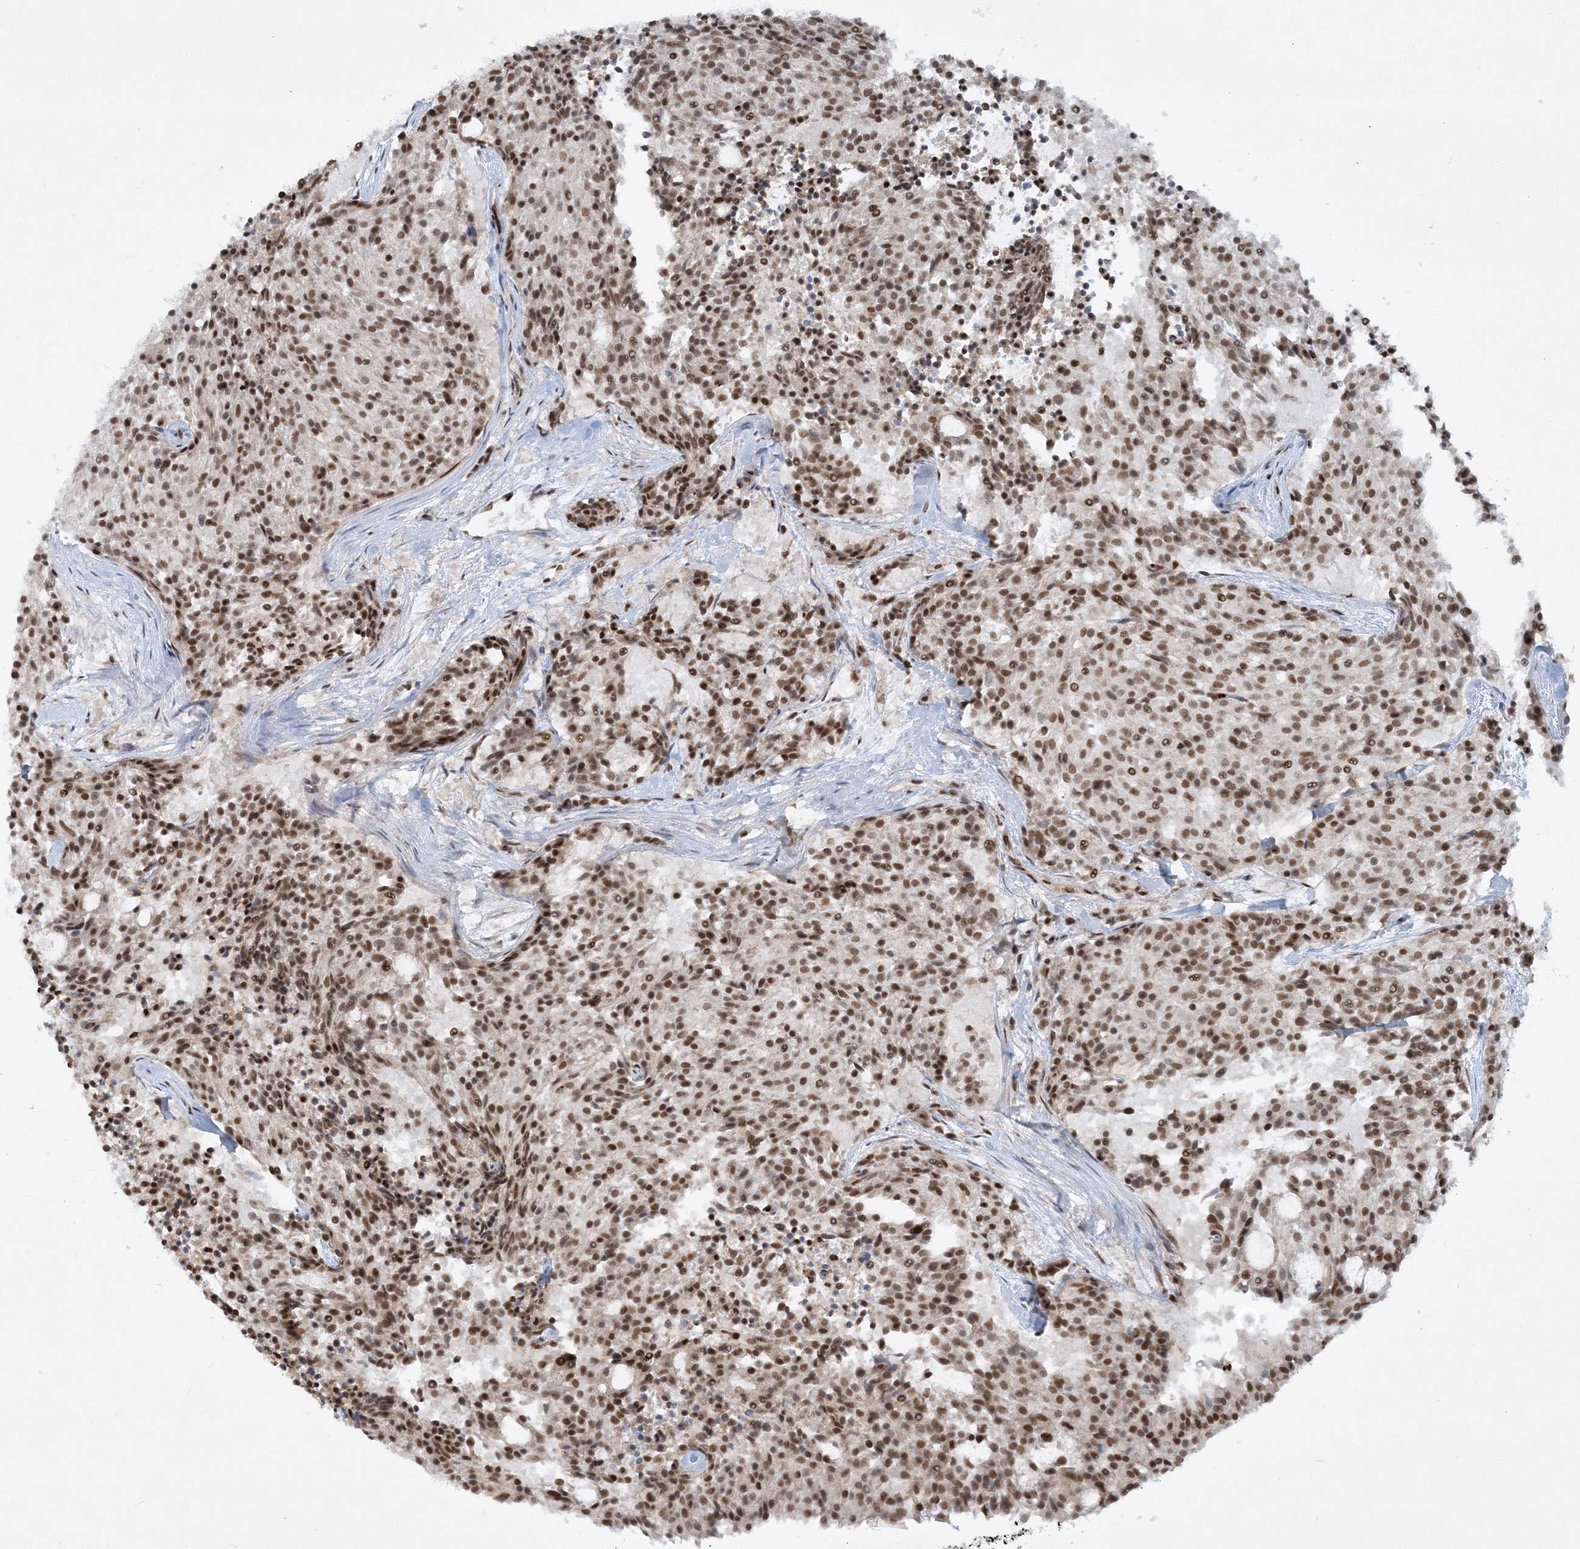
{"staining": {"intensity": "moderate", "quantity": ">75%", "location": "nuclear"}, "tissue": "carcinoid", "cell_type": "Tumor cells", "image_type": "cancer", "snomed": [{"axis": "morphology", "description": "Carcinoid, malignant, NOS"}, {"axis": "topography", "description": "Pancreas"}], "caption": "Immunohistochemical staining of carcinoid (malignant) reveals medium levels of moderate nuclear protein expression in approximately >75% of tumor cells.", "gene": "DELE1", "patient": {"sex": "female", "age": 54}}